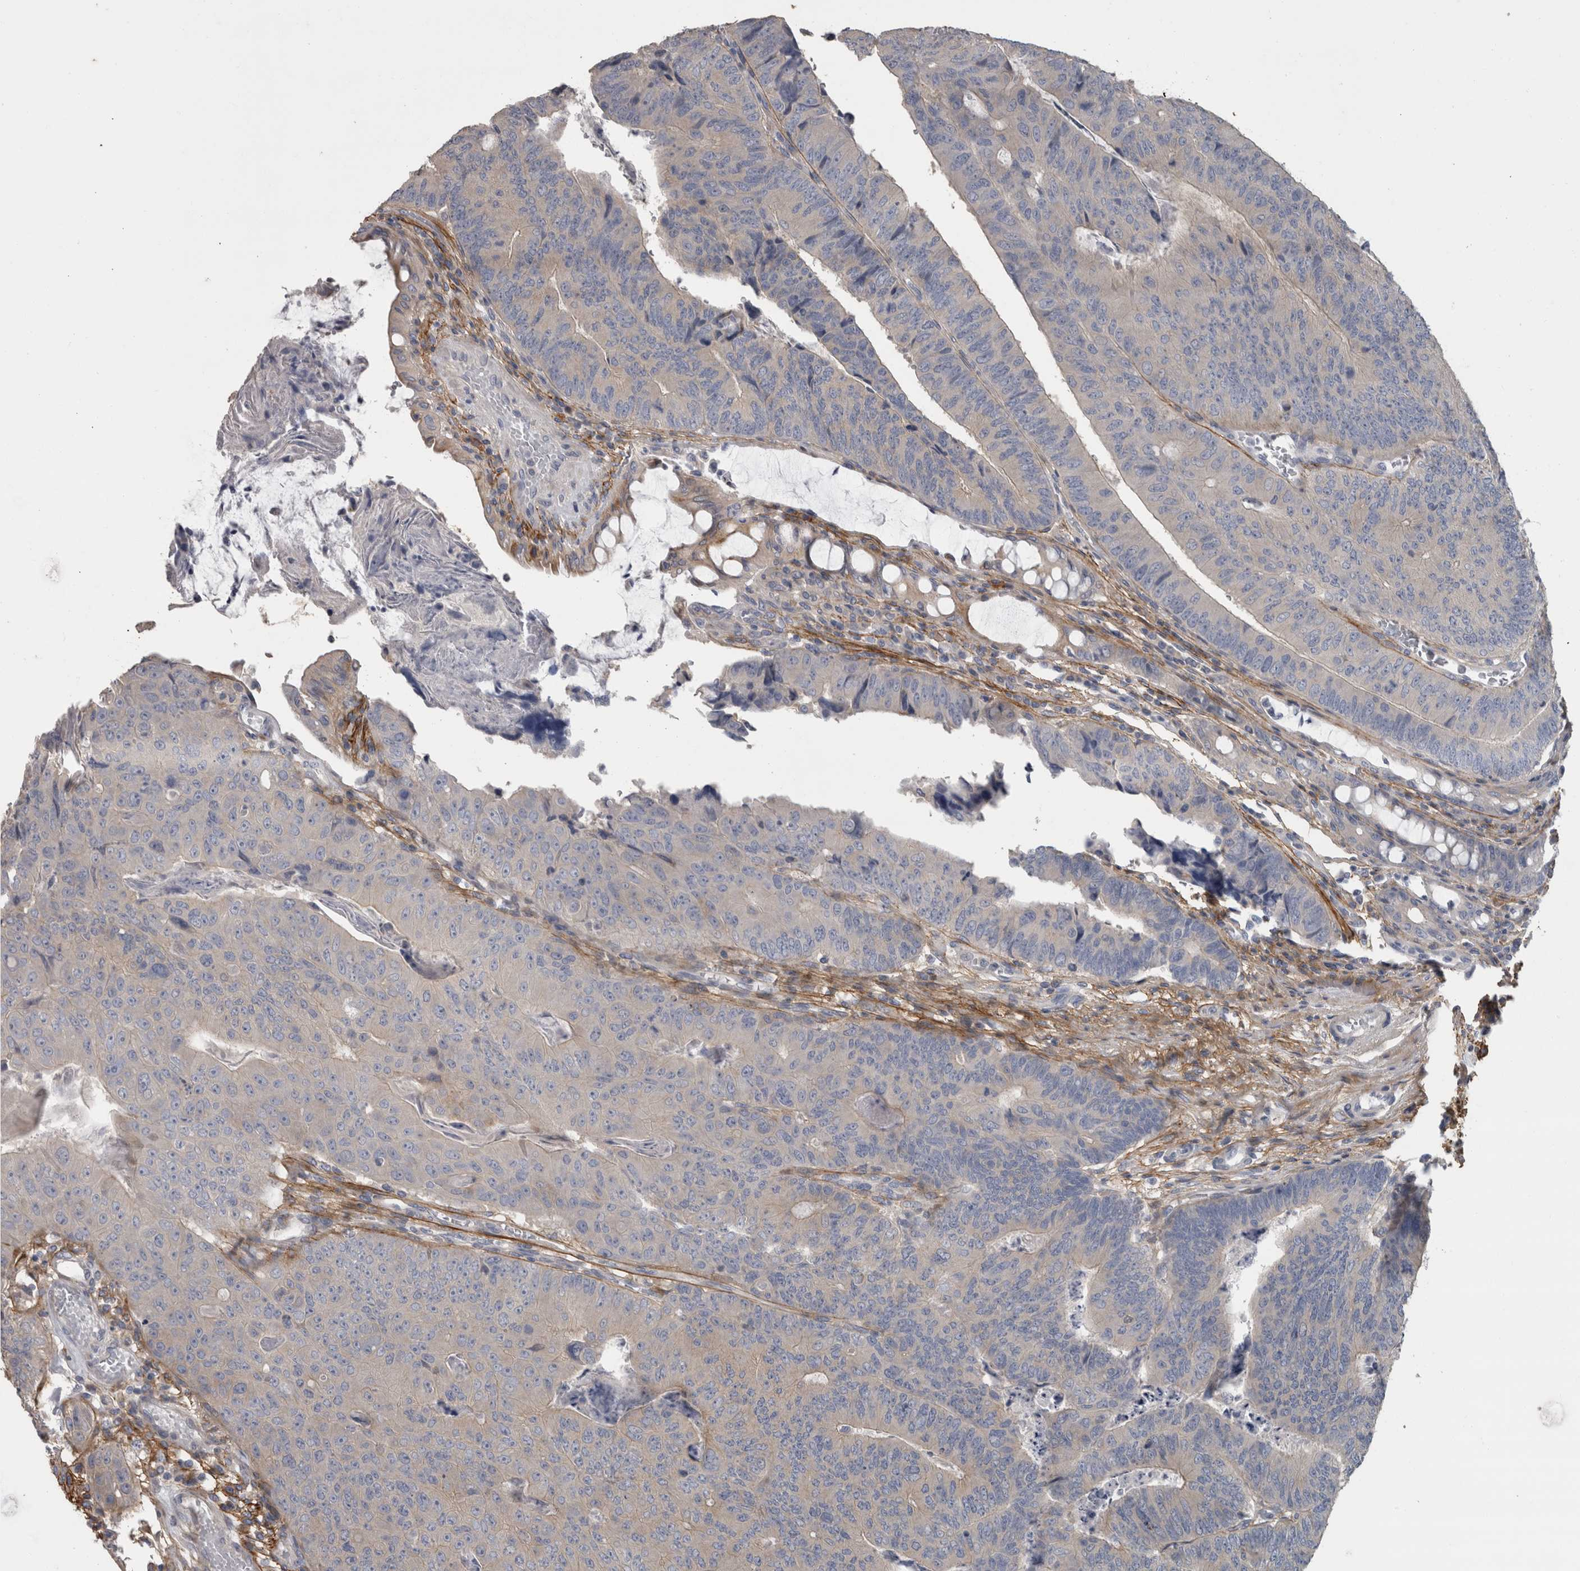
{"staining": {"intensity": "negative", "quantity": "none", "location": "none"}, "tissue": "colorectal cancer", "cell_type": "Tumor cells", "image_type": "cancer", "snomed": [{"axis": "morphology", "description": "Adenocarcinoma, NOS"}, {"axis": "topography", "description": "Colon"}], "caption": "Tumor cells are negative for protein expression in human colorectal cancer.", "gene": "EFEMP2", "patient": {"sex": "female", "age": 67}}